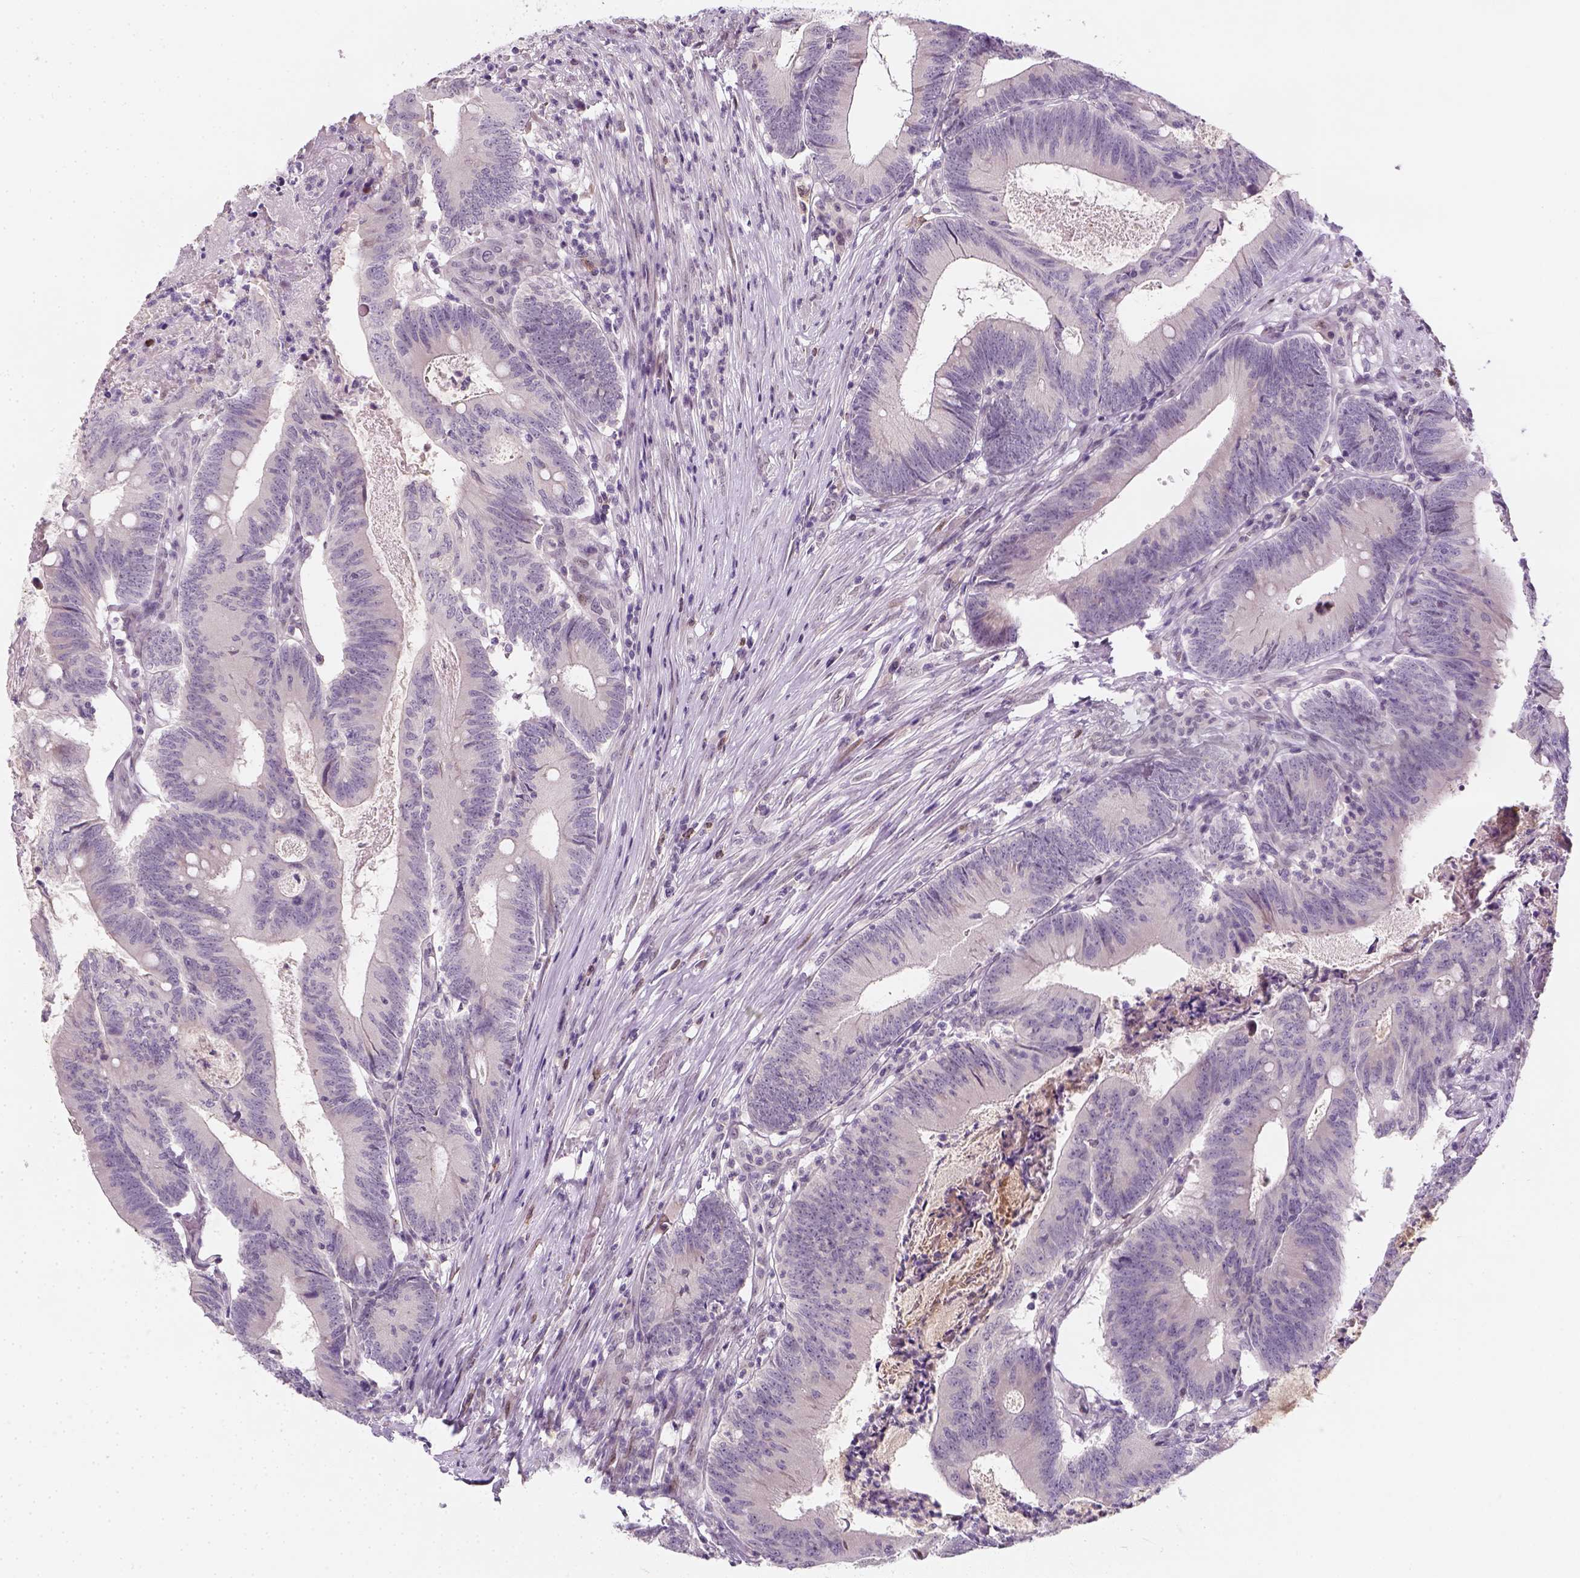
{"staining": {"intensity": "negative", "quantity": "none", "location": "none"}, "tissue": "colorectal cancer", "cell_type": "Tumor cells", "image_type": "cancer", "snomed": [{"axis": "morphology", "description": "Adenocarcinoma, NOS"}, {"axis": "topography", "description": "Colon"}], "caption": "Immunohistochemical staining of human adenocarcinoma (colorectal) demonstrates no significant staining in tumor cells.", "gene": "MAGEB3", "patient": {"sex": "female", "age": 70}}